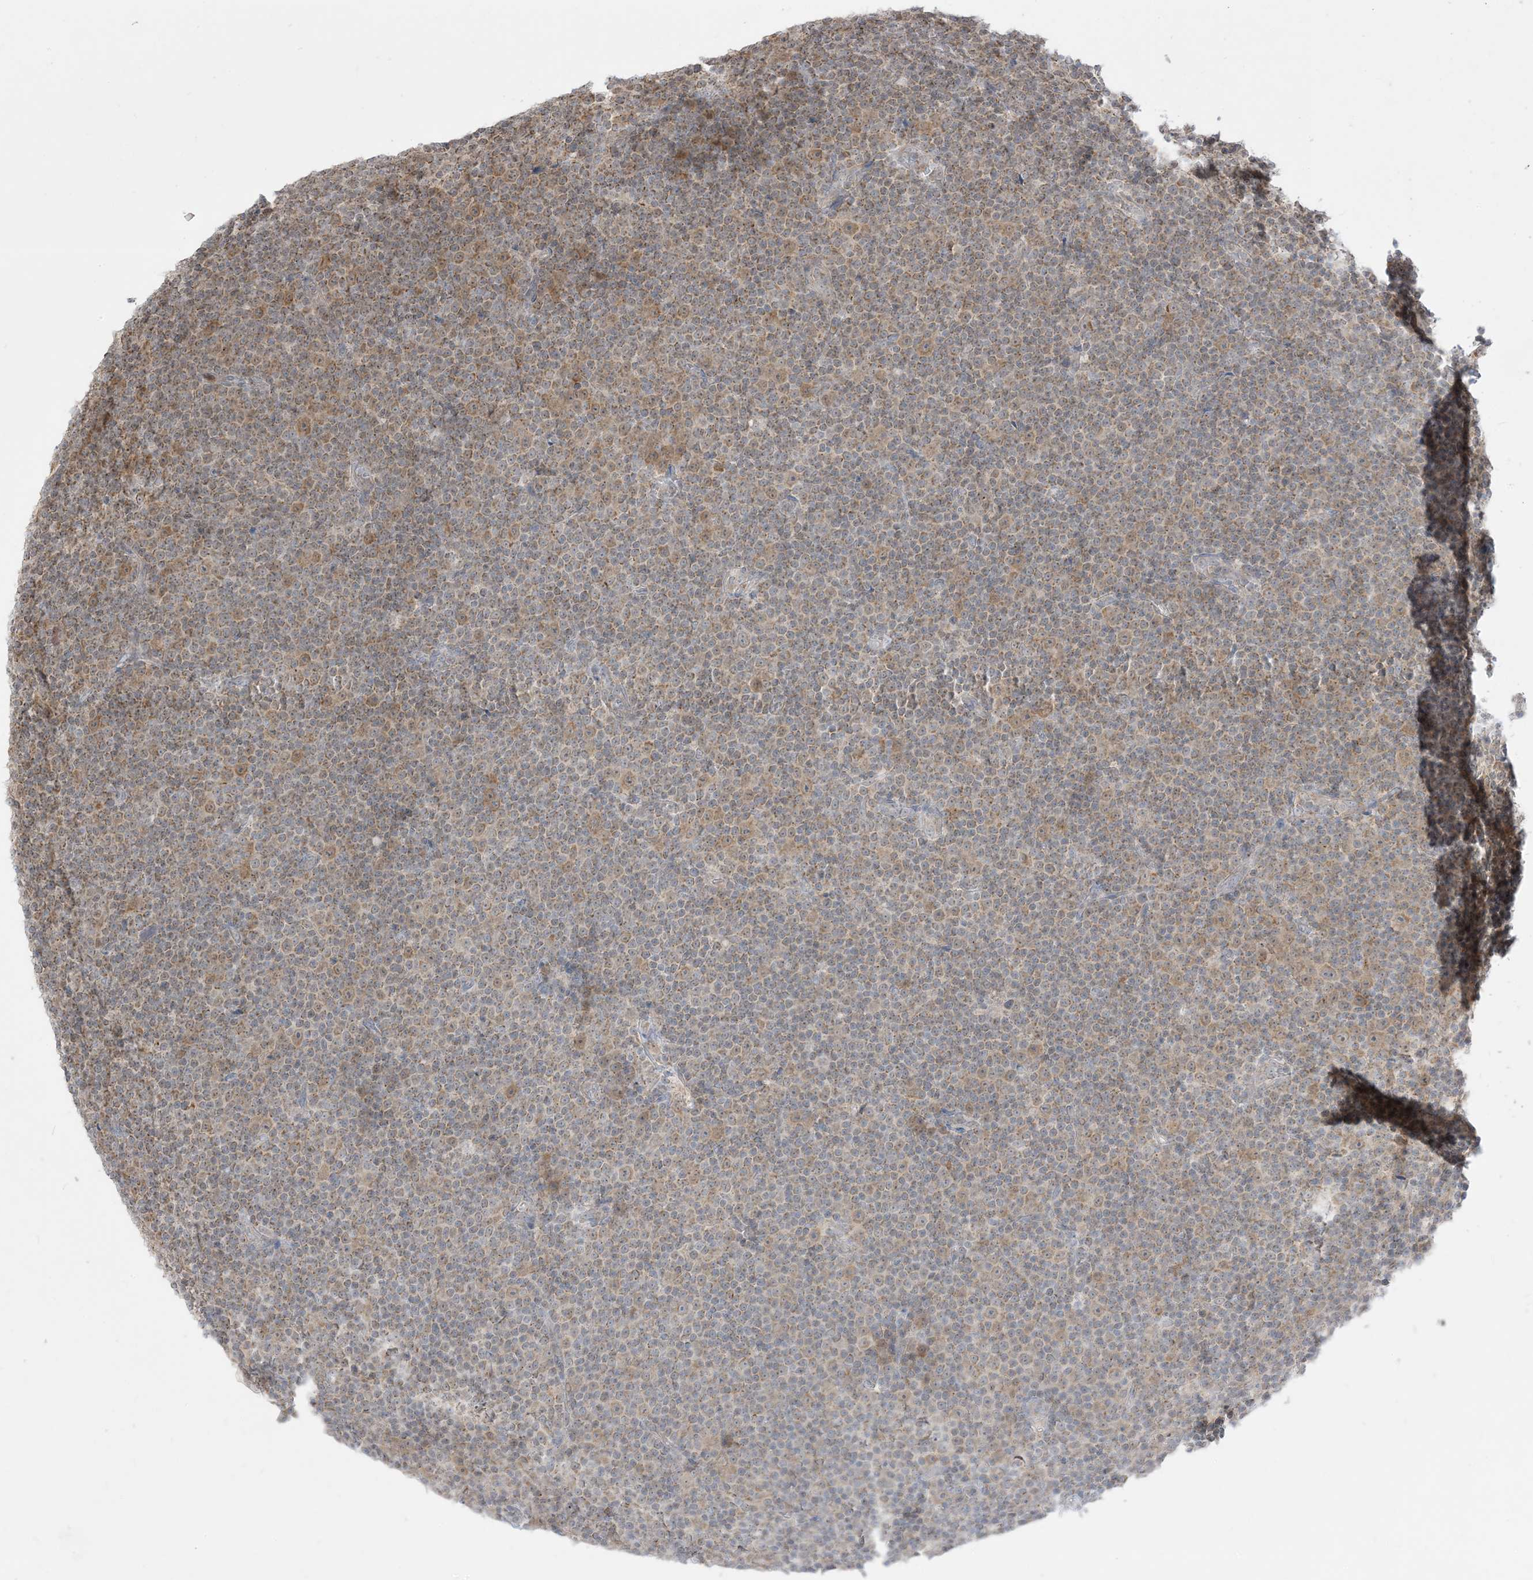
{"staining": {"intensity": "moderate", "quantity": "25%-75%", "location": "cytoplasmic/membranous"}, "tissue": "lymphoma", "cell_type": "Tumor cells", "image_type": "cancer", "snomed": [{"axis": "morphology", "description": "Malignant lymphoma, non-Hodgkin's type, Low grade"}, {"axis": "topography", "description": "Lymph node"}], "caption": "About 25%-75% of tumor cells in malignant lymphoma, non-Hodgkin's type (low-grade) demonstrate moderate cytoplasmic/membranous protein staining as visualized by brown immunohistochemical staining.", "gene": "KANSL3", "patient": {"sex": "female", "age": 67}}